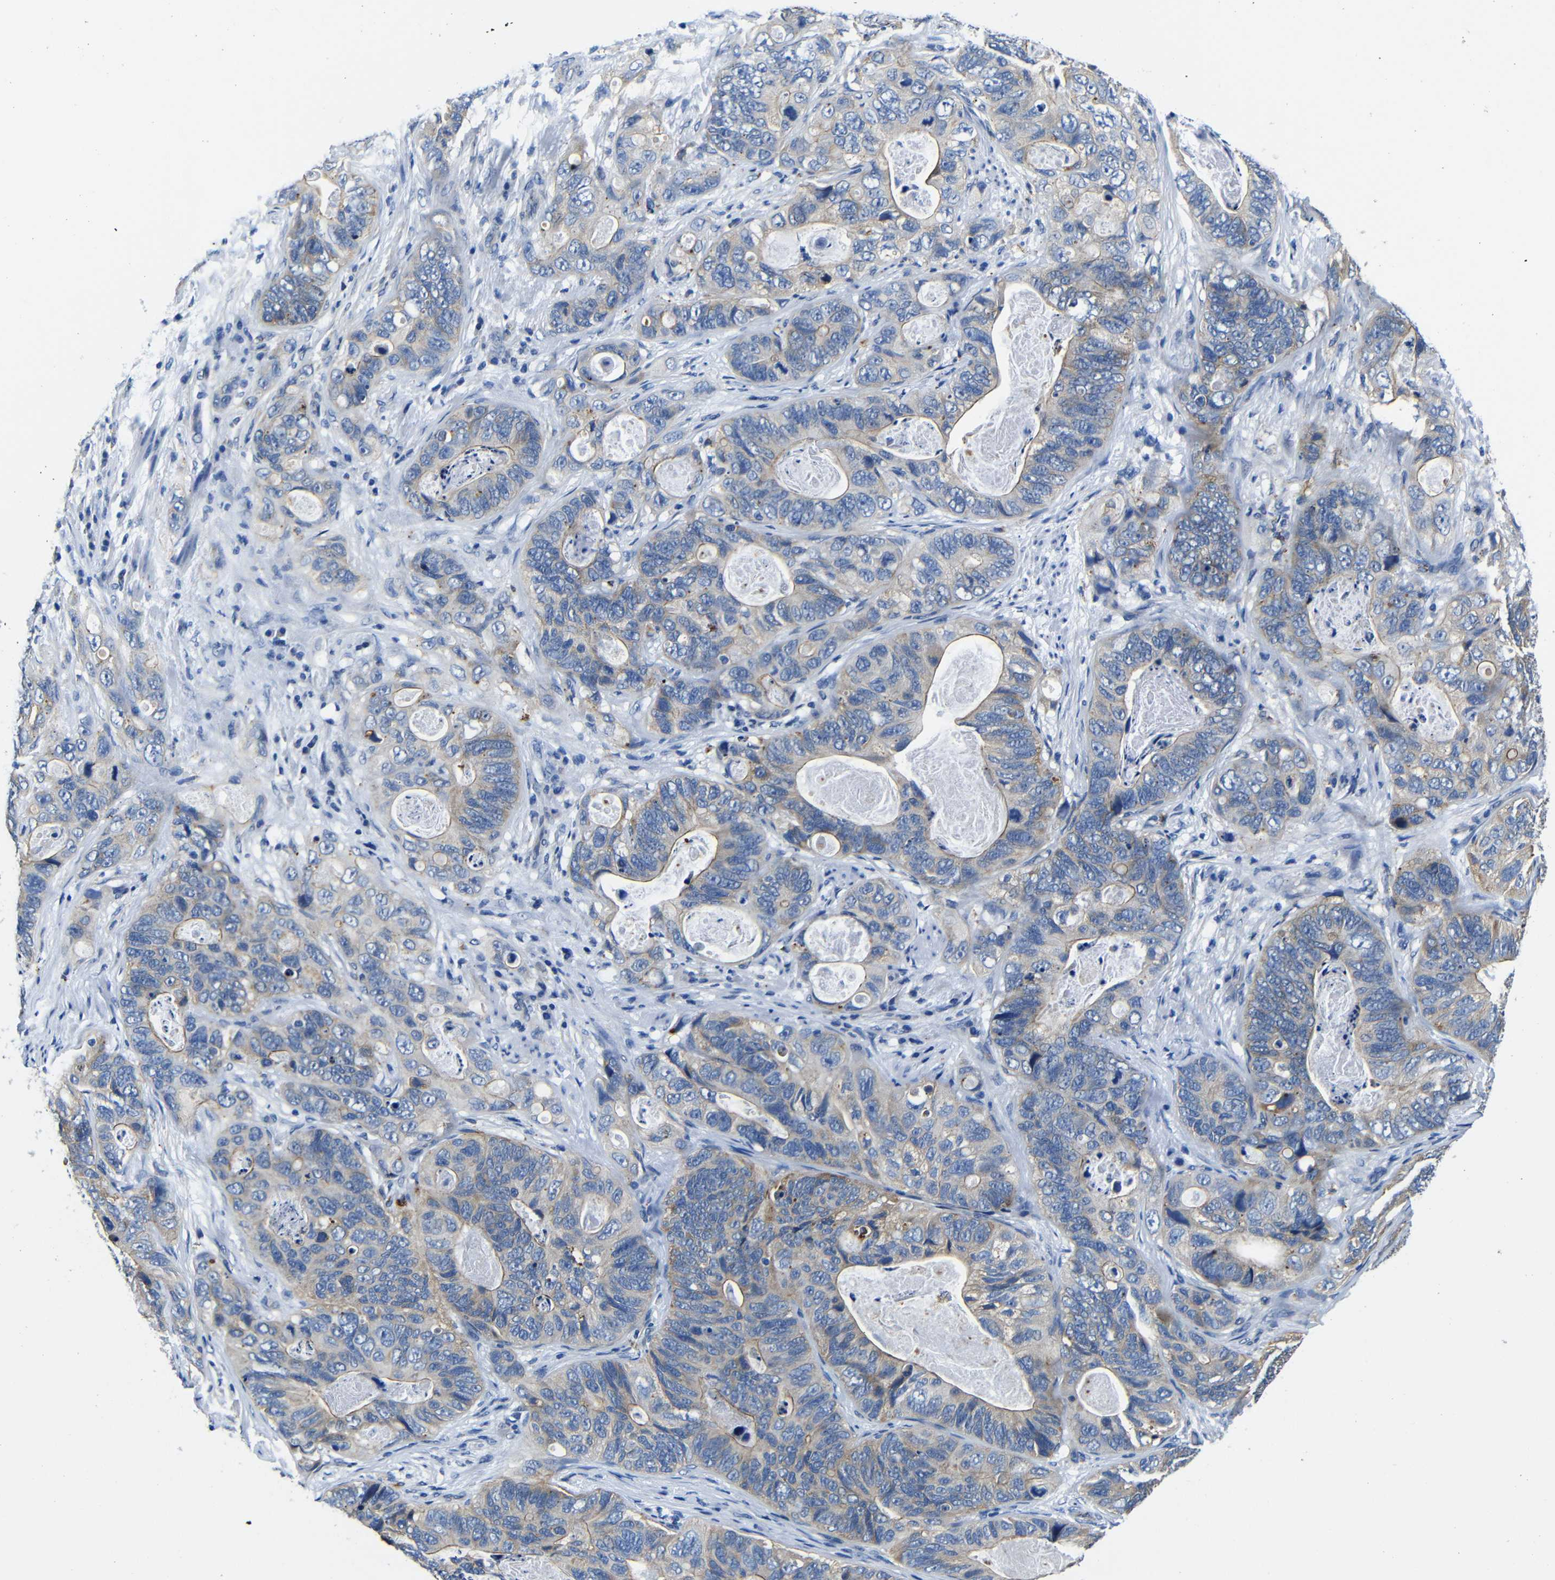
{"staining": {"intensity": "weak", "quantity": "25%-75%", "location": "cytoplasmic/membranous"}, "tissue": "stomach cancer", "cell_type": "Tumor cells", "image_type": "cancer", "snomed": [{"axis": "morphology", "description": "Adenocarcinoma, NOS"}, {"axis": "topography", "description": "Stomach"}], "caption": "There is low levels of weak cytoplasmic/membranous expression in tumor cells of stomach adenocarcinoma, as demonstrated by immunohistochemical staining (brown color).", "gene": "GIMAP2", "patient": {"sex": "female", "age": 89}}